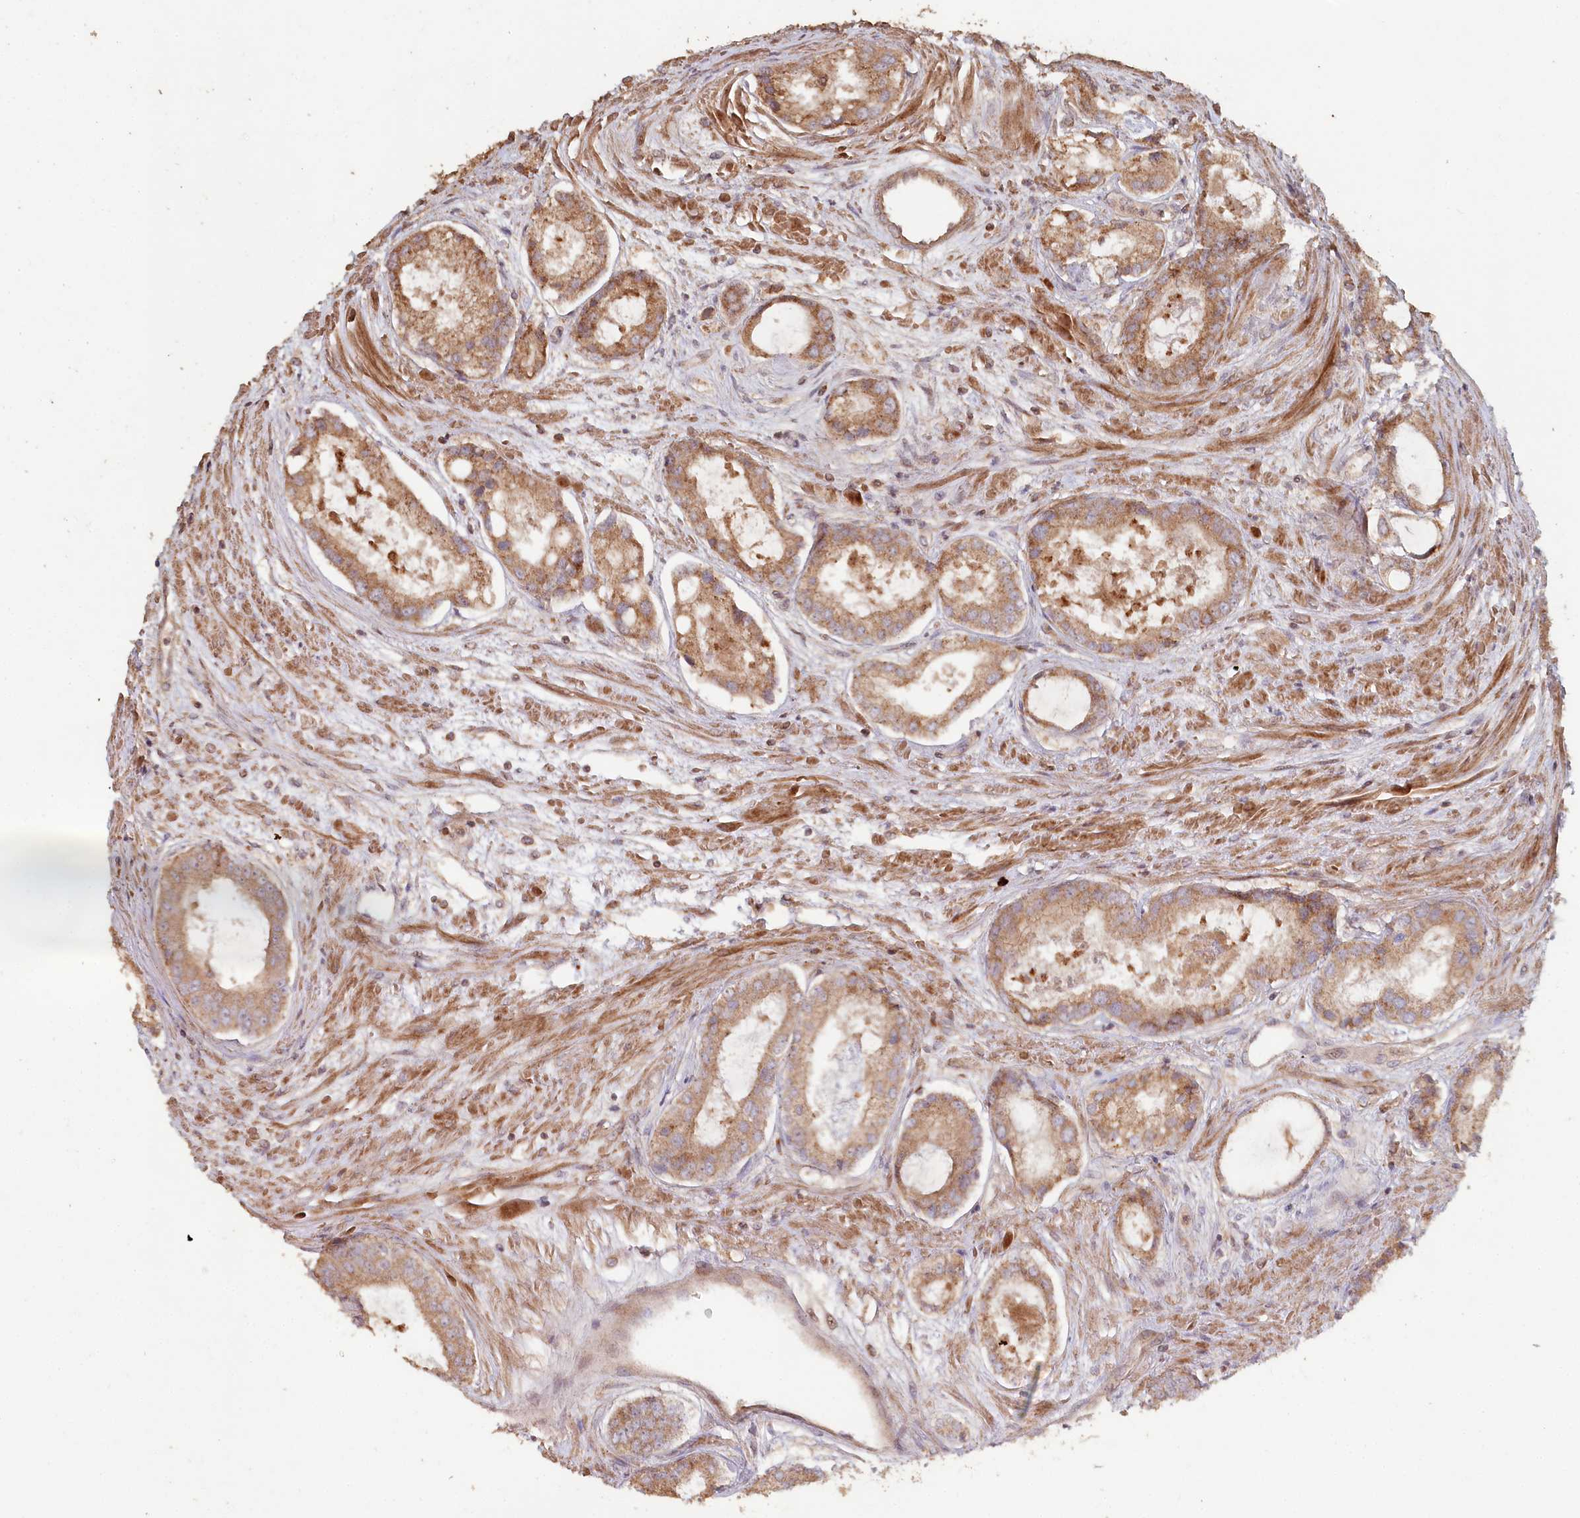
{"staining": {"intensity": "moderate", "quantity": ">75%", "location": "cytoplasmic/membranous"}, "tissue": "prostate cancer", "cell_type": "Tumor cells", "image_type": "cancer", "snomed": [{"axis": "morphology", "description": "Adenocarcinoma, Low grade"}, {"axis": "topography", "description": "Prostate"}], "caption": "This is a histology image of immunohistochemistry staining of low-grade adenocarcinoma (prostate), which shows moderate positivity in the cytoplasmic/membranous of tumor cells.", "gene": "HAL", "patient": {"sex": "male", "age": 68}}